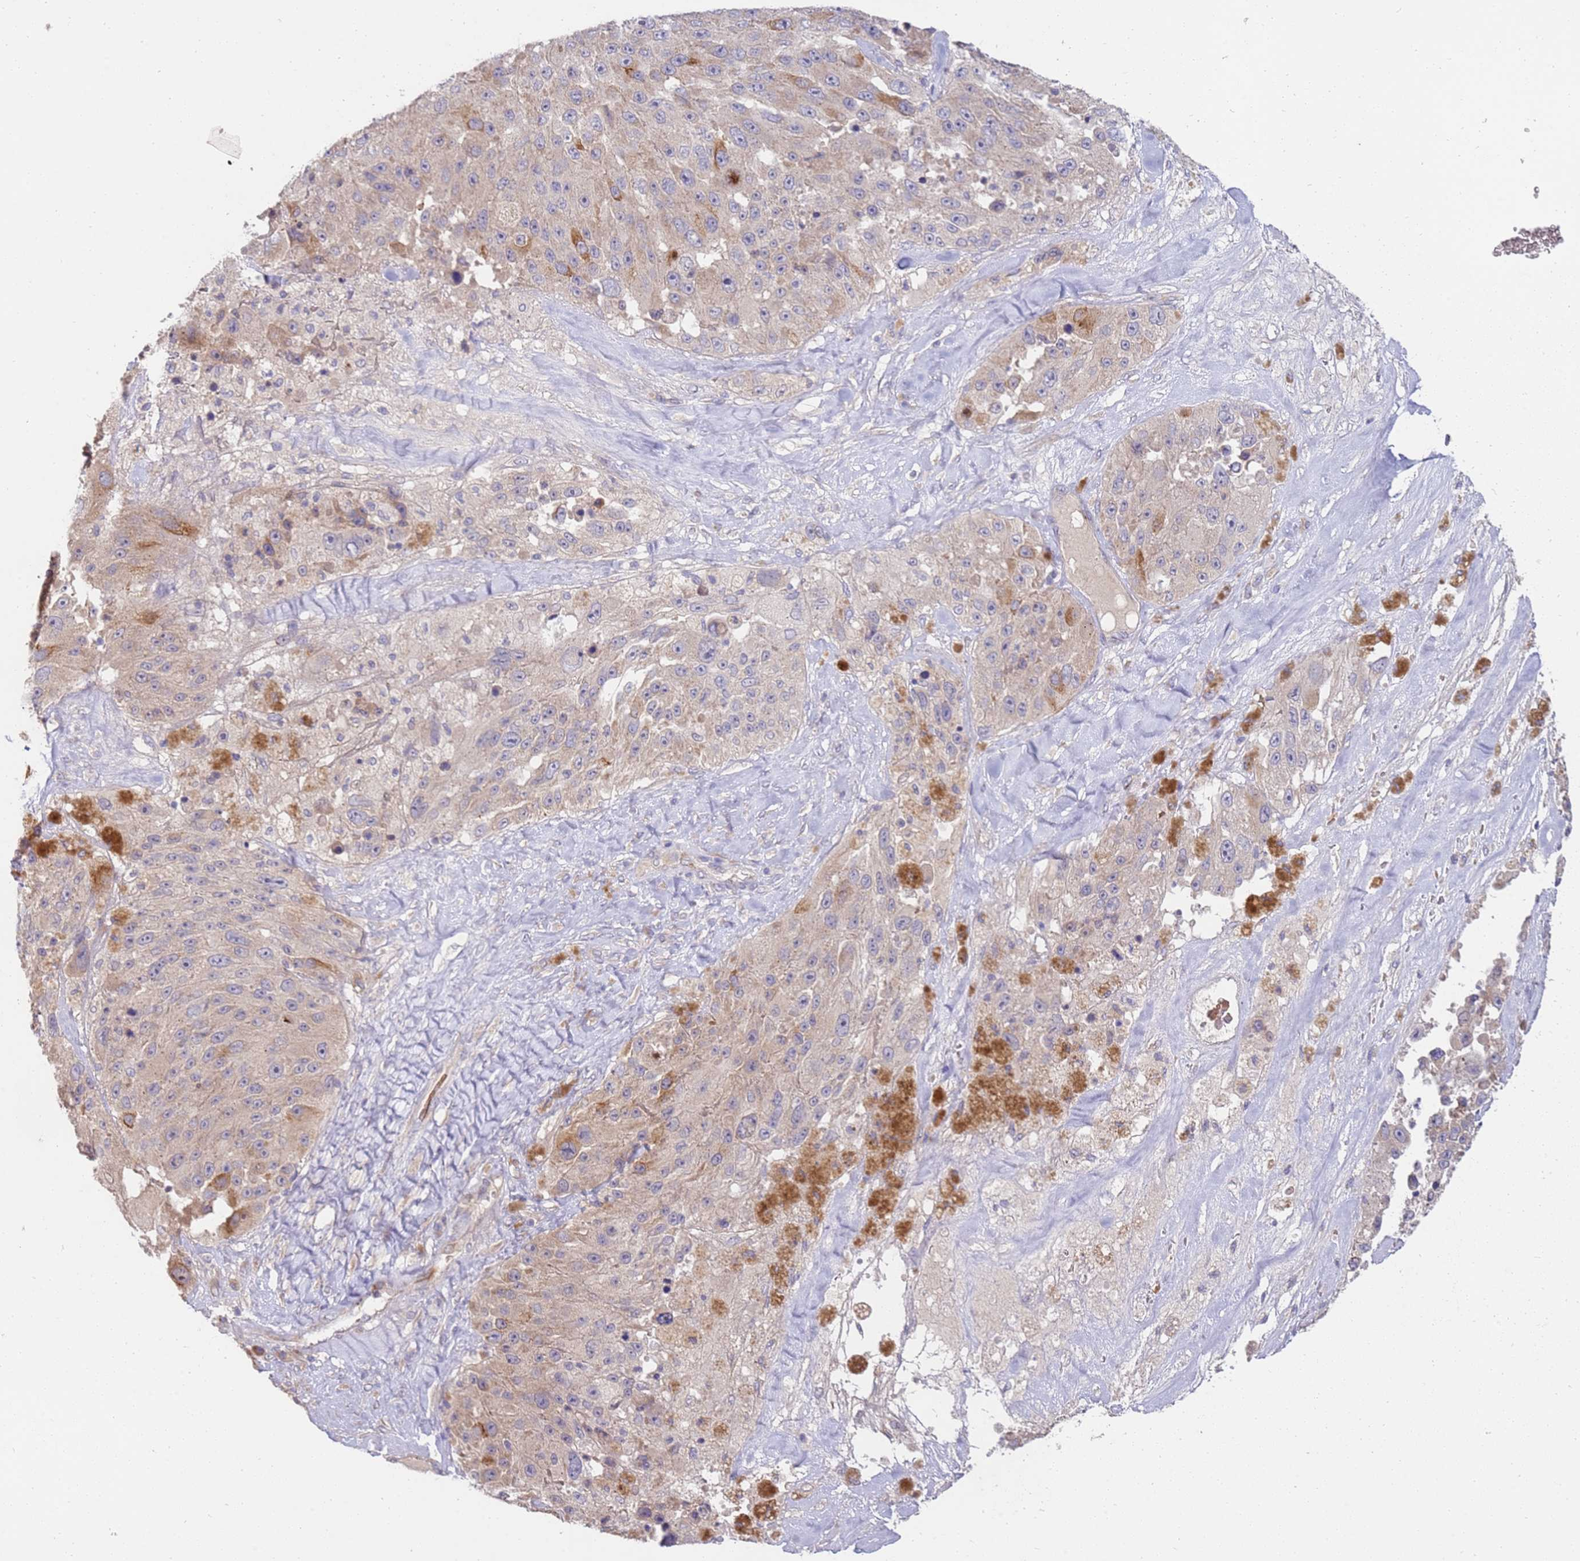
{"staining": {"intensity": "negative", "quantity": "none", "location": "none"}, "tissue": "melanoma", "cell_type": "Tumor cells", "image_type": "cancer", "snomed": [{"axis": "morphology", "description": "Malignant melanoma, Metastatic site"}, {"axis": "topography", "description": "Lymph node"}], "caption": "DAB (3,3'-diaminobenzidine) immunohistochemical staining of human melanoma demonstrates no significant staining in tumor cells.", "gene": "NMUR2", "patient": {"sex": "male", "age": 62}}